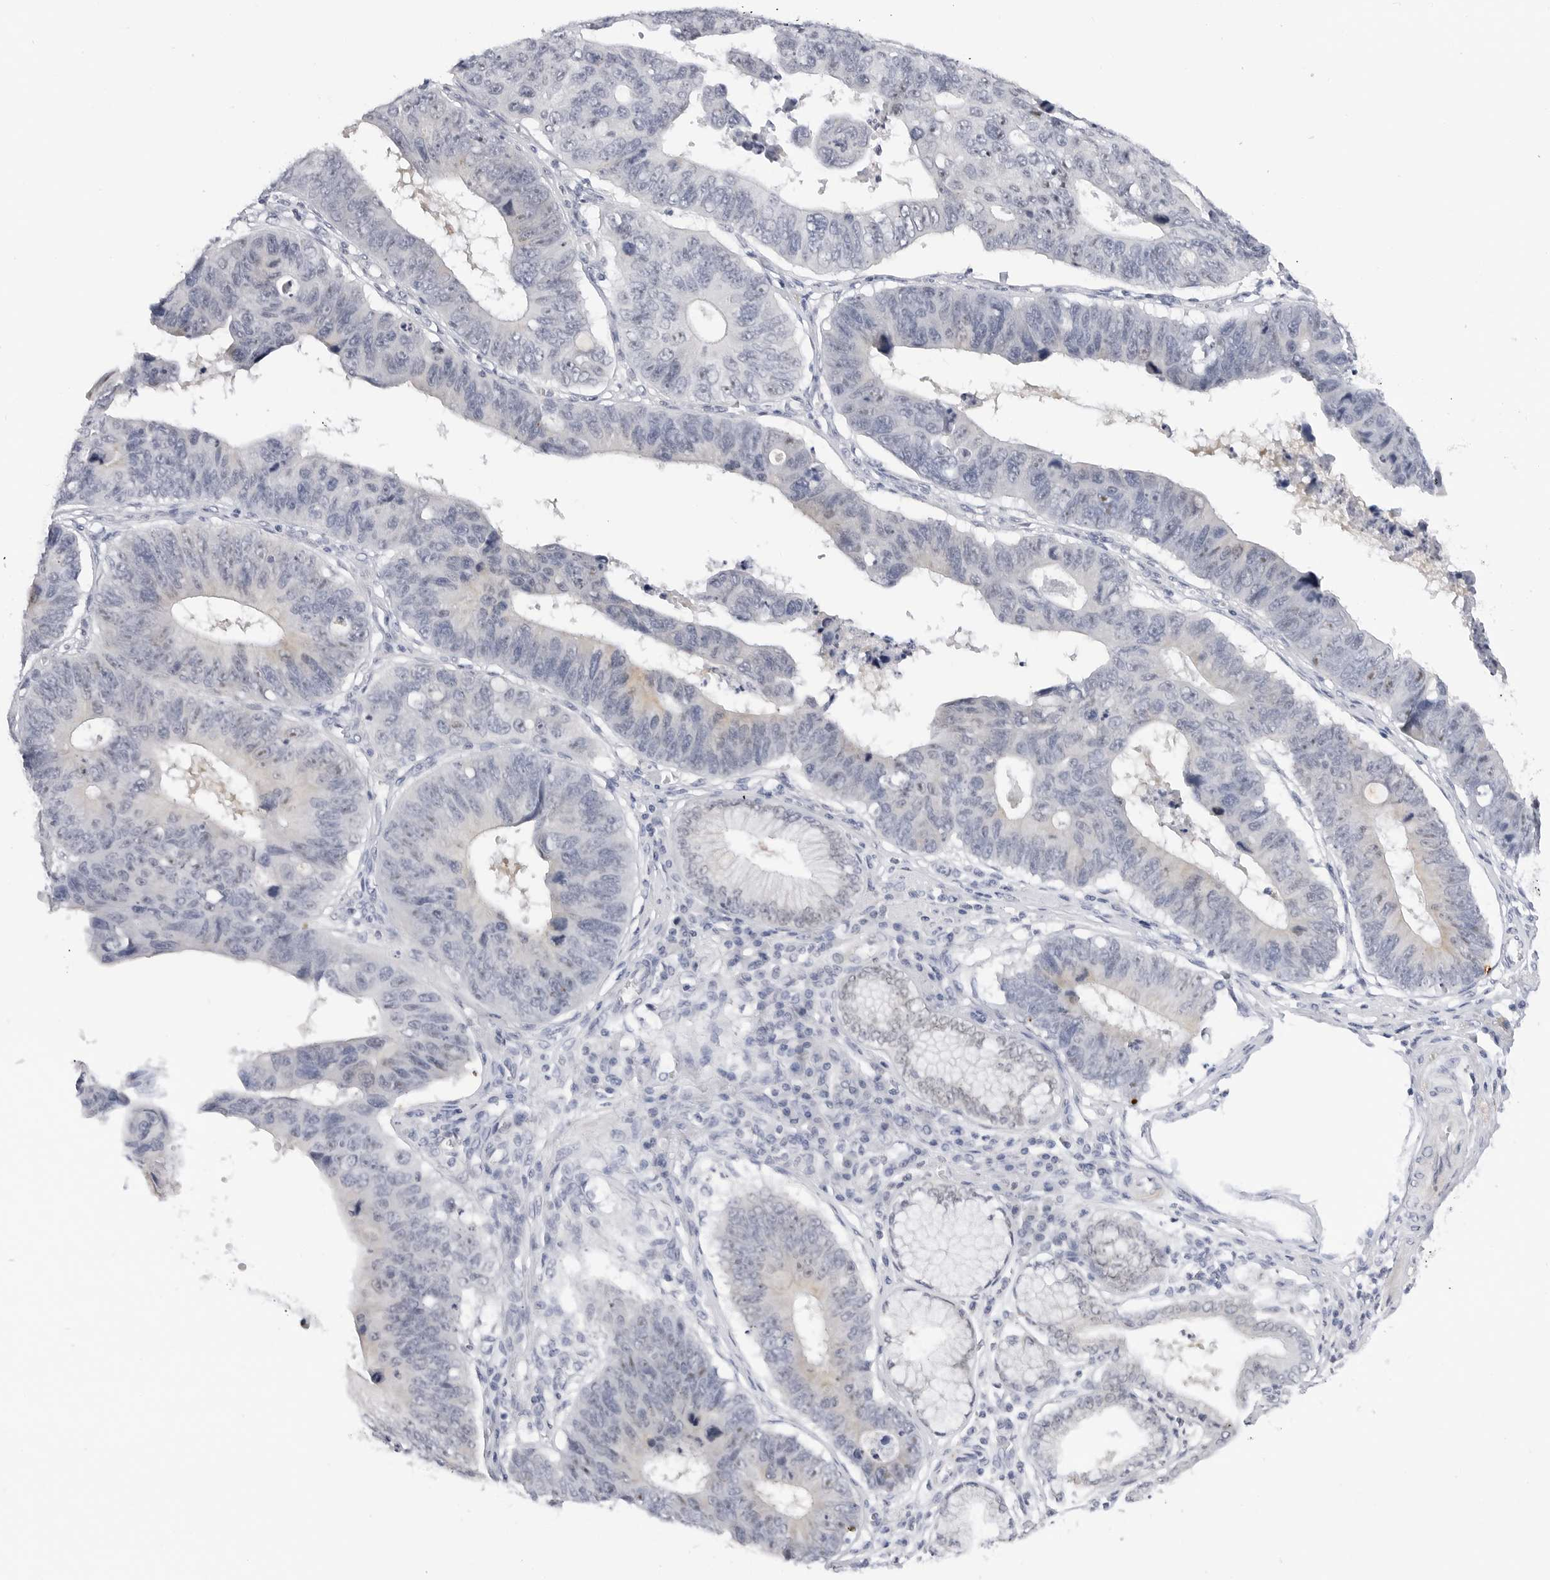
{"staining": {"intensity": "negative", "quantity": "none", "location": "none"}, "tissue": "stomach cancer", "cell_type": "Tumor cells", "image_type": "cancer", "snomed": [{"axis": "morphology", "description": "Adenocarcinoma, NOS"}, {"axis": "topography", "description": "Stomach"}], "caption": "Immunohistochemistry of stomach cancer (adenocarcinoma) demonstrates no expression in tumor cells.", "gene": "MAP2K5", "patient": {"sex": "male", "age": 59}}